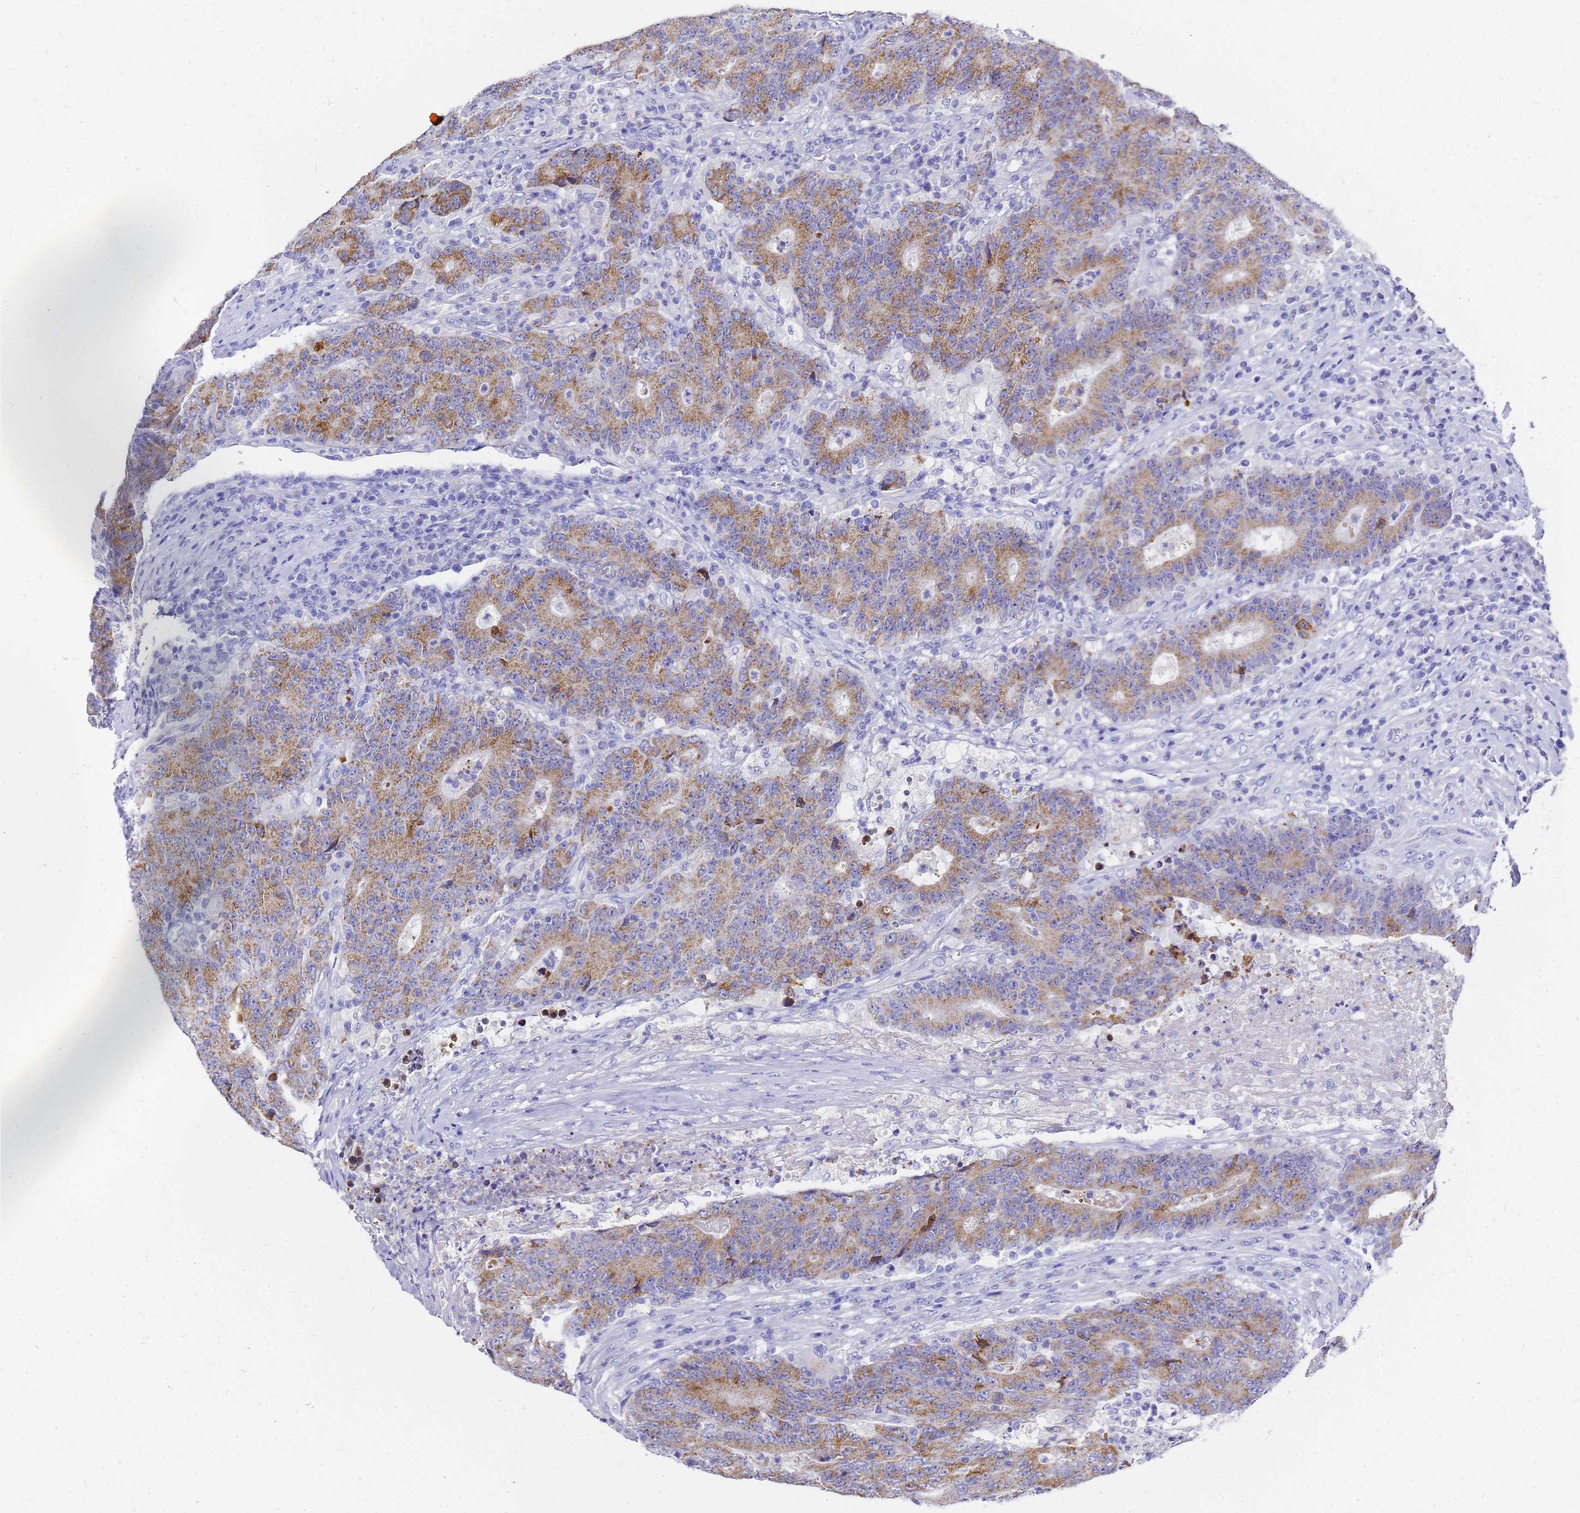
{"staining": {"intensity": "moderate", "quantity": ">75%", "location": "cytoplasmic/membranous"}, "tissue": "colorectal cancer", "cell_type": "Tumor cells", "image_type": "cancer", "snomed": [{"axis": "morphology", "description": "Adenocarcinoma, NOS"}, {"axis": "topography", "description": "Colon"}], "caption": "Immunohistochemical staining of human colorectal cancer reveals medium levels of moderate cytoplasmic/membranous expression in approximately >75% of tumor cells. (brown staining indicates protein expression, while blue staining denotes nuclei).", "gene": "OR52E2", "patient": {"sex": "female", "age": 75}}